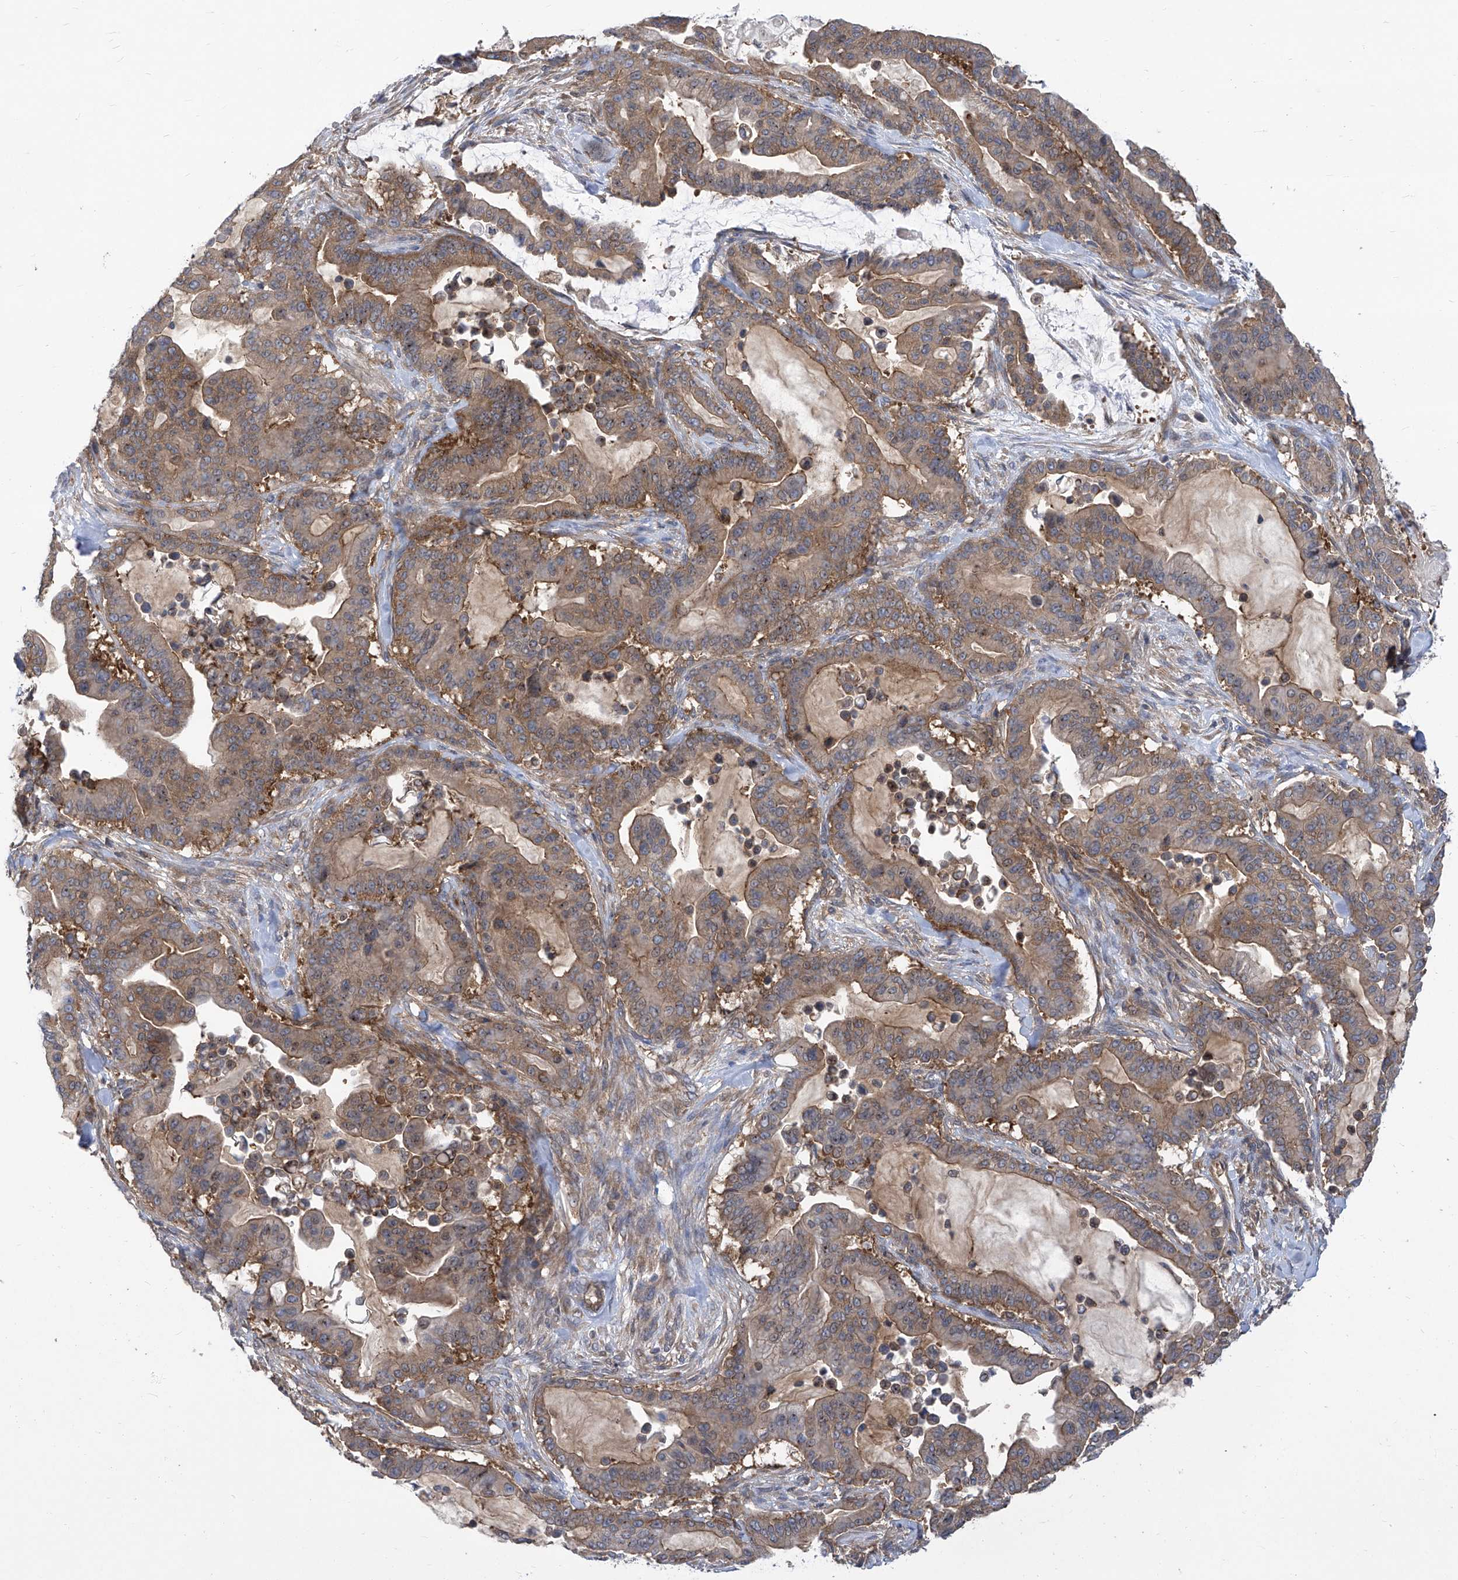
{"staining": {"intensity": "moderate", "quantity": ">75%", "location": "cytoplasmic/membranous"}, "tissue": "pancreatic cancer", "cell_type": "Tumor cells", "image_type": "cancer", "snomed": [{"axis": "morphology", "description": "Adenocarcinoma, NOS"}, {"axis": "topography", "description": "Pancreas"}], "caption": "A photomicrograph of pancreatic adenocarcinoma stained for a protein displays moderate cytoplasmic/membranous brown staining in tumor cells.", "gene": "EIF3M", "patient": {"sex": "male", "age": 63}}